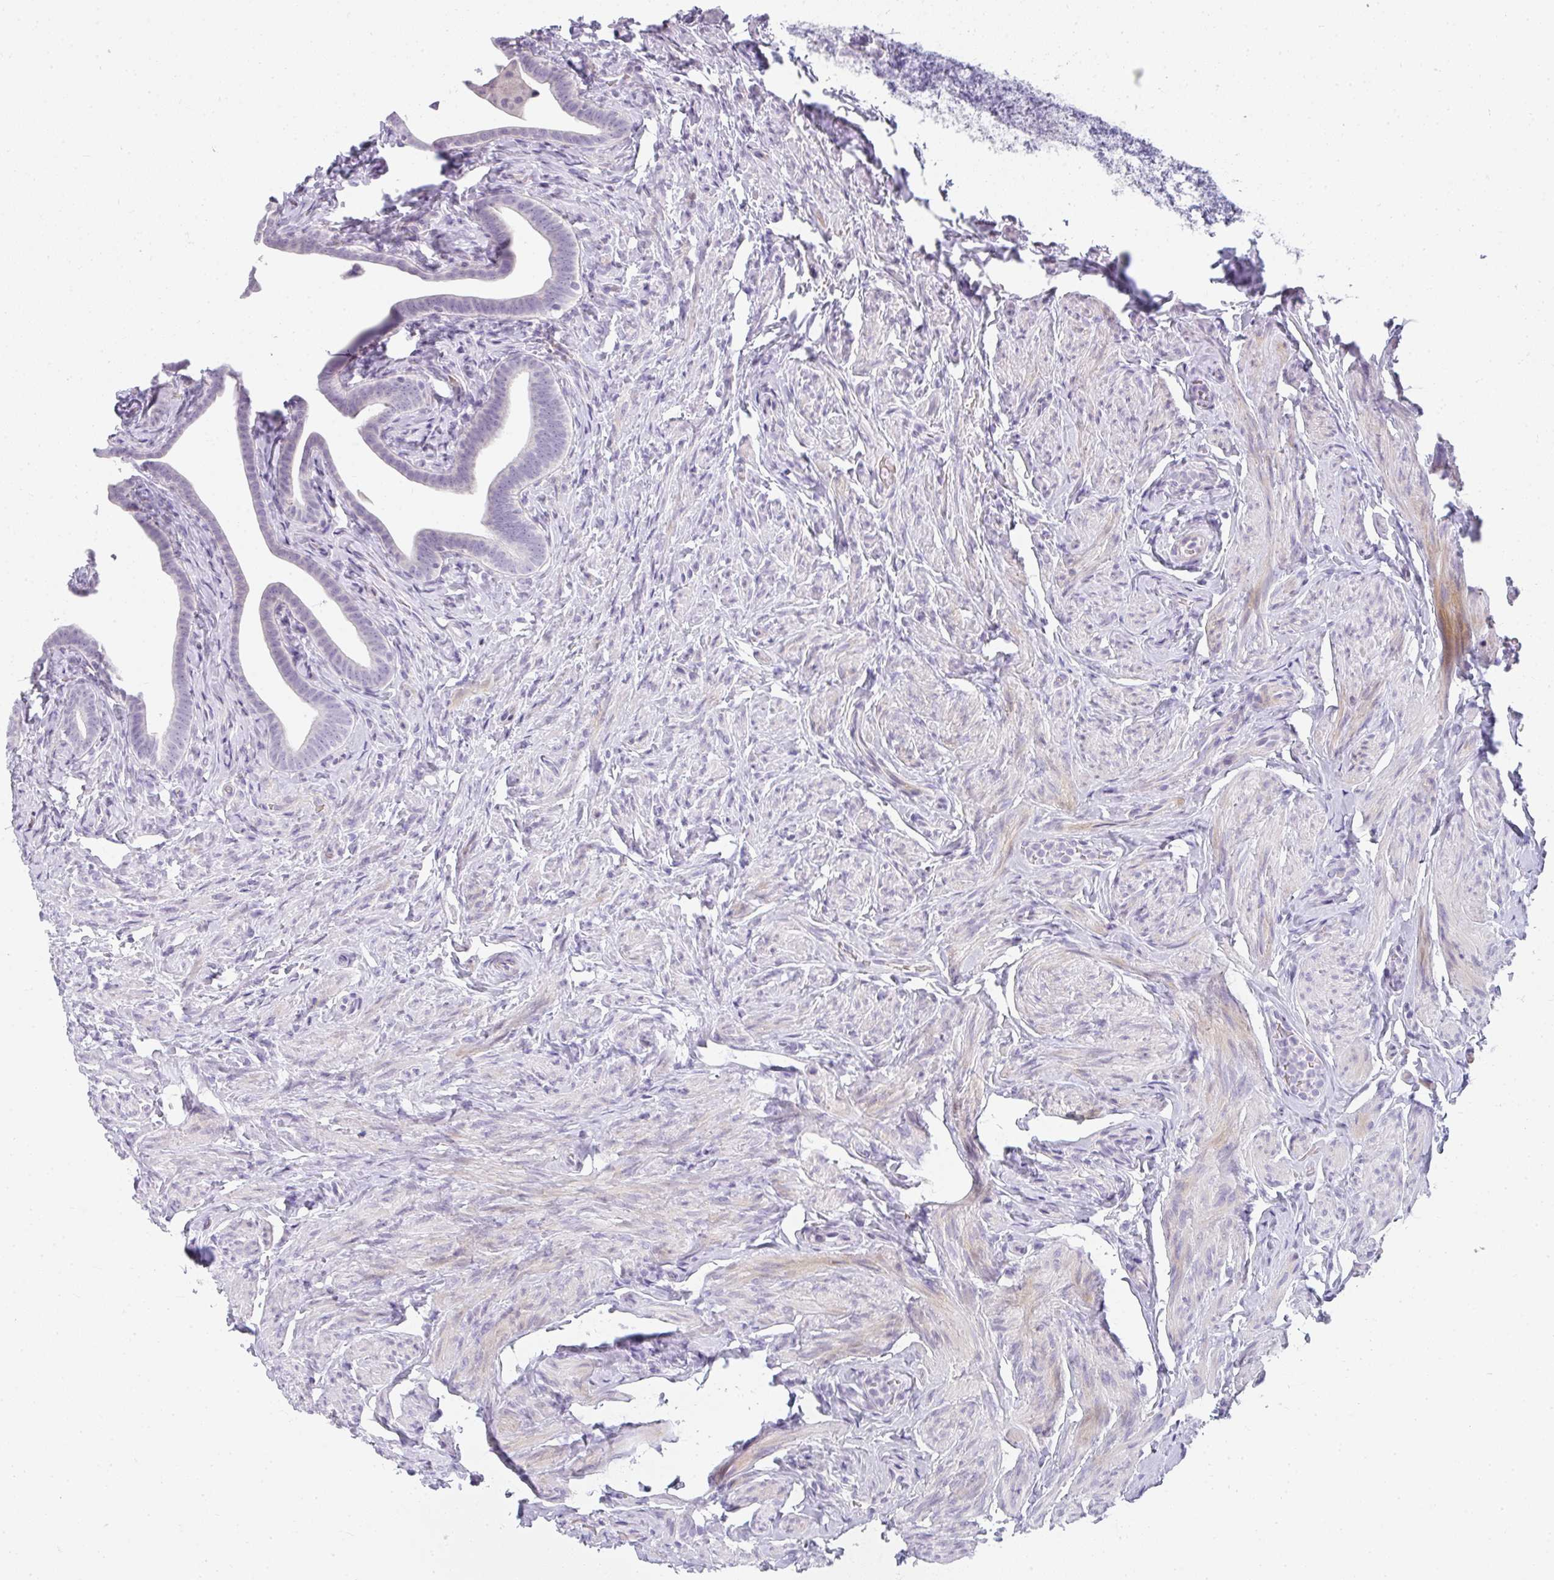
{"staining": {"intensity": "negative", "quantity": "none", "location": "none"}, "tissue": "fallopian tube", "cell_type": "Glandular cells", "image_type": "normal", "snomed": [{"axis": "morphology", "description": "Normal tissue, NOS"}, {"axis": "topography", "description": "Fallopian tube"}], "caption": "A high-resolution image shows immunohistochemistry staining of unremarkable fallopian tube, which reveals no significant expression in glandular cells. (DAB (3,3'-diaminobenzidine) immunohistochemistry visualized using brightfield microscopy, high magnification).", "gene": "NEU2", "patient": {"sex": "female", "age": 69}}